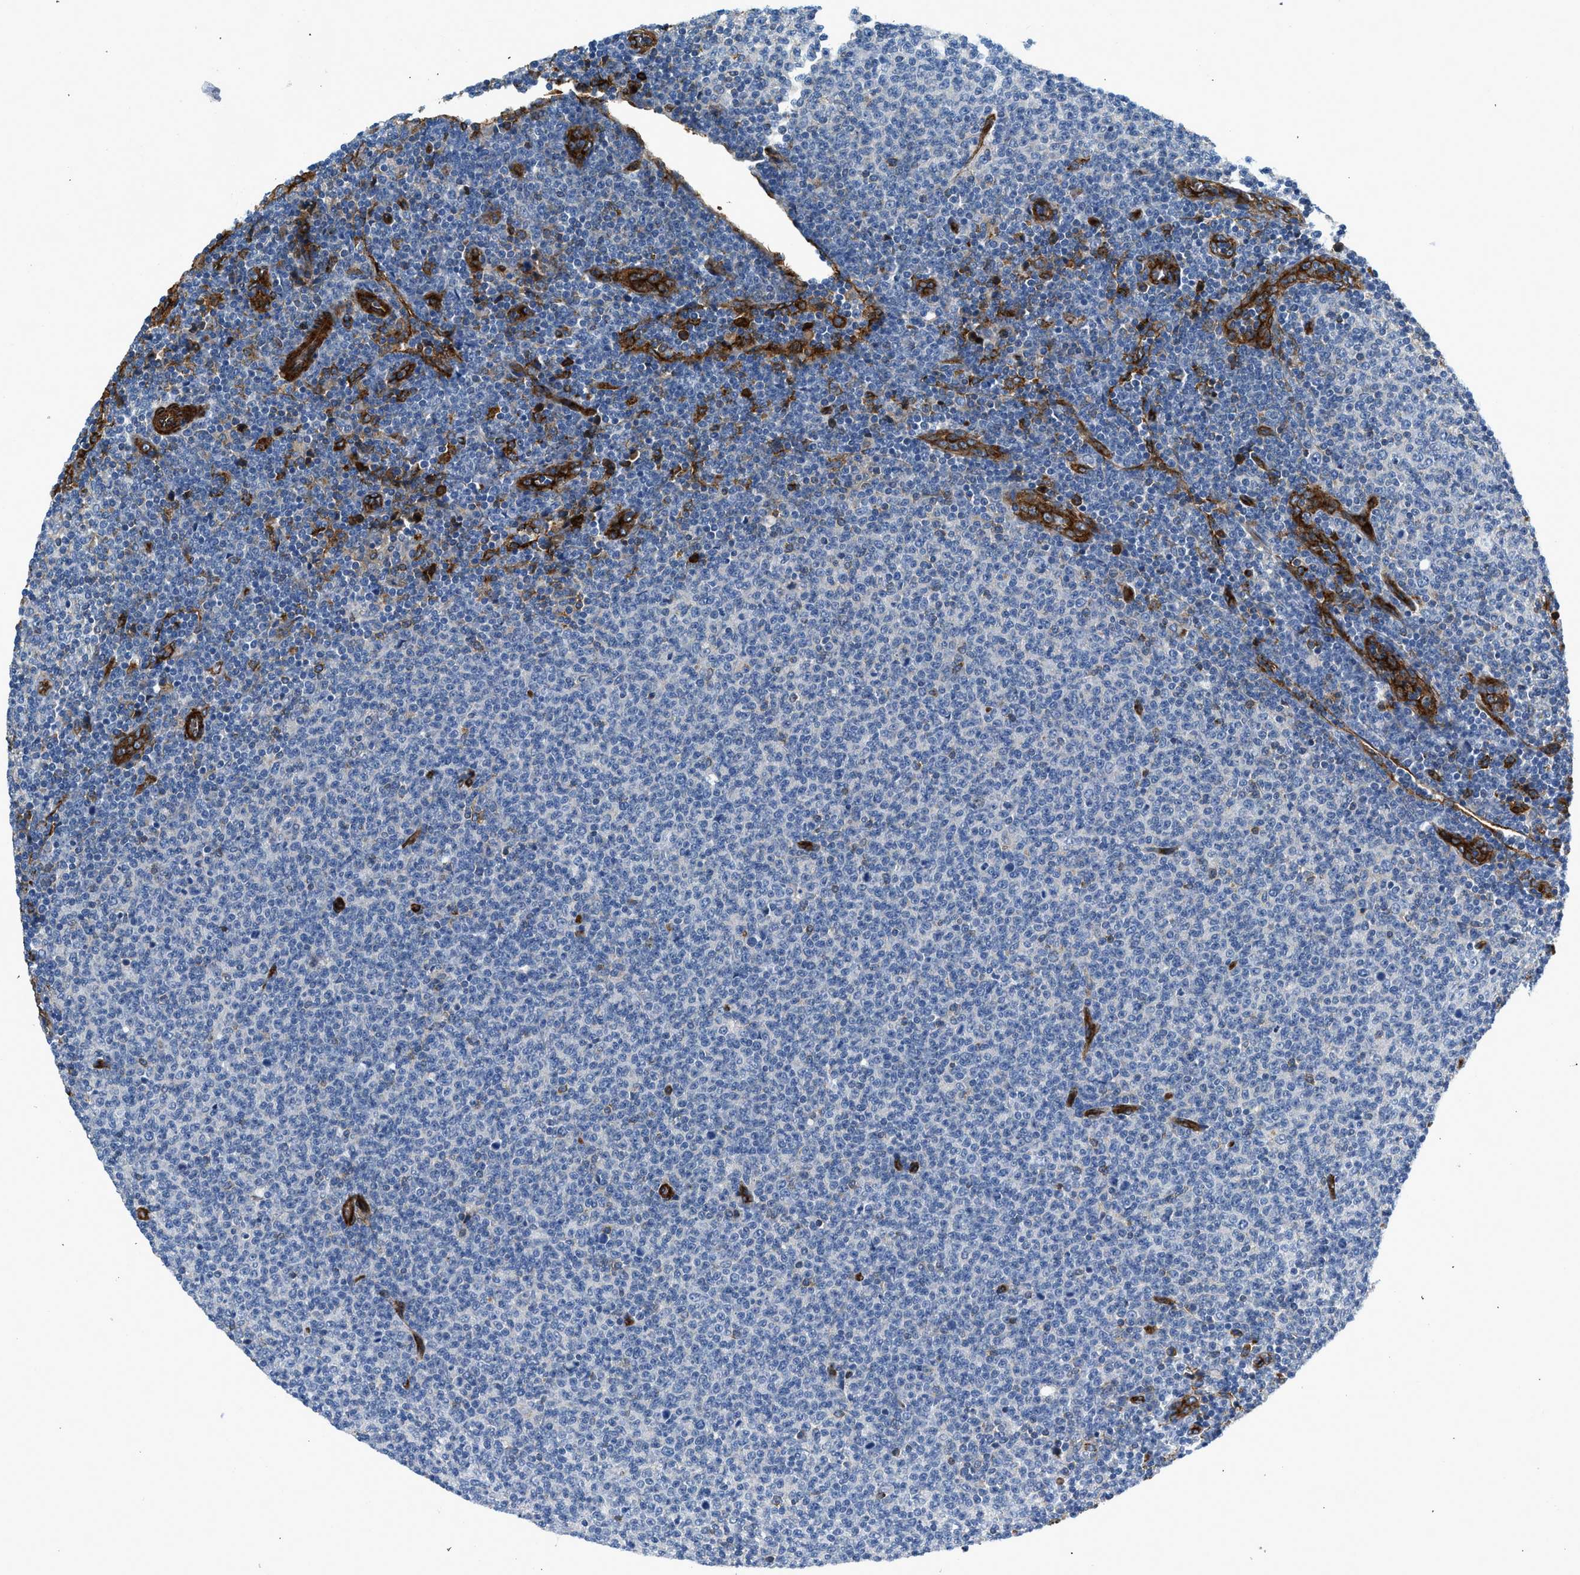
{"staining": {"intensity": "negative", "quantity": "none", "location": "none"}, "tissue": "lymphoma", "cell_type": "Tumor cells", "image_type": "cancer", "snomed": [{"axis": "morphology", "description": "Malignant lymphoma, non-Hodgkin's type, Low grade"}, {"axis": "topography", "description": "Lymph node"}], "caption": "Low-grade malignant lymphoma, non-Hodgkin's type was stained to show a protein in brown. There is no significant staining in tumor cells.", "gene": "HIP1", "patient": {"sex": "male", "age": 66}}